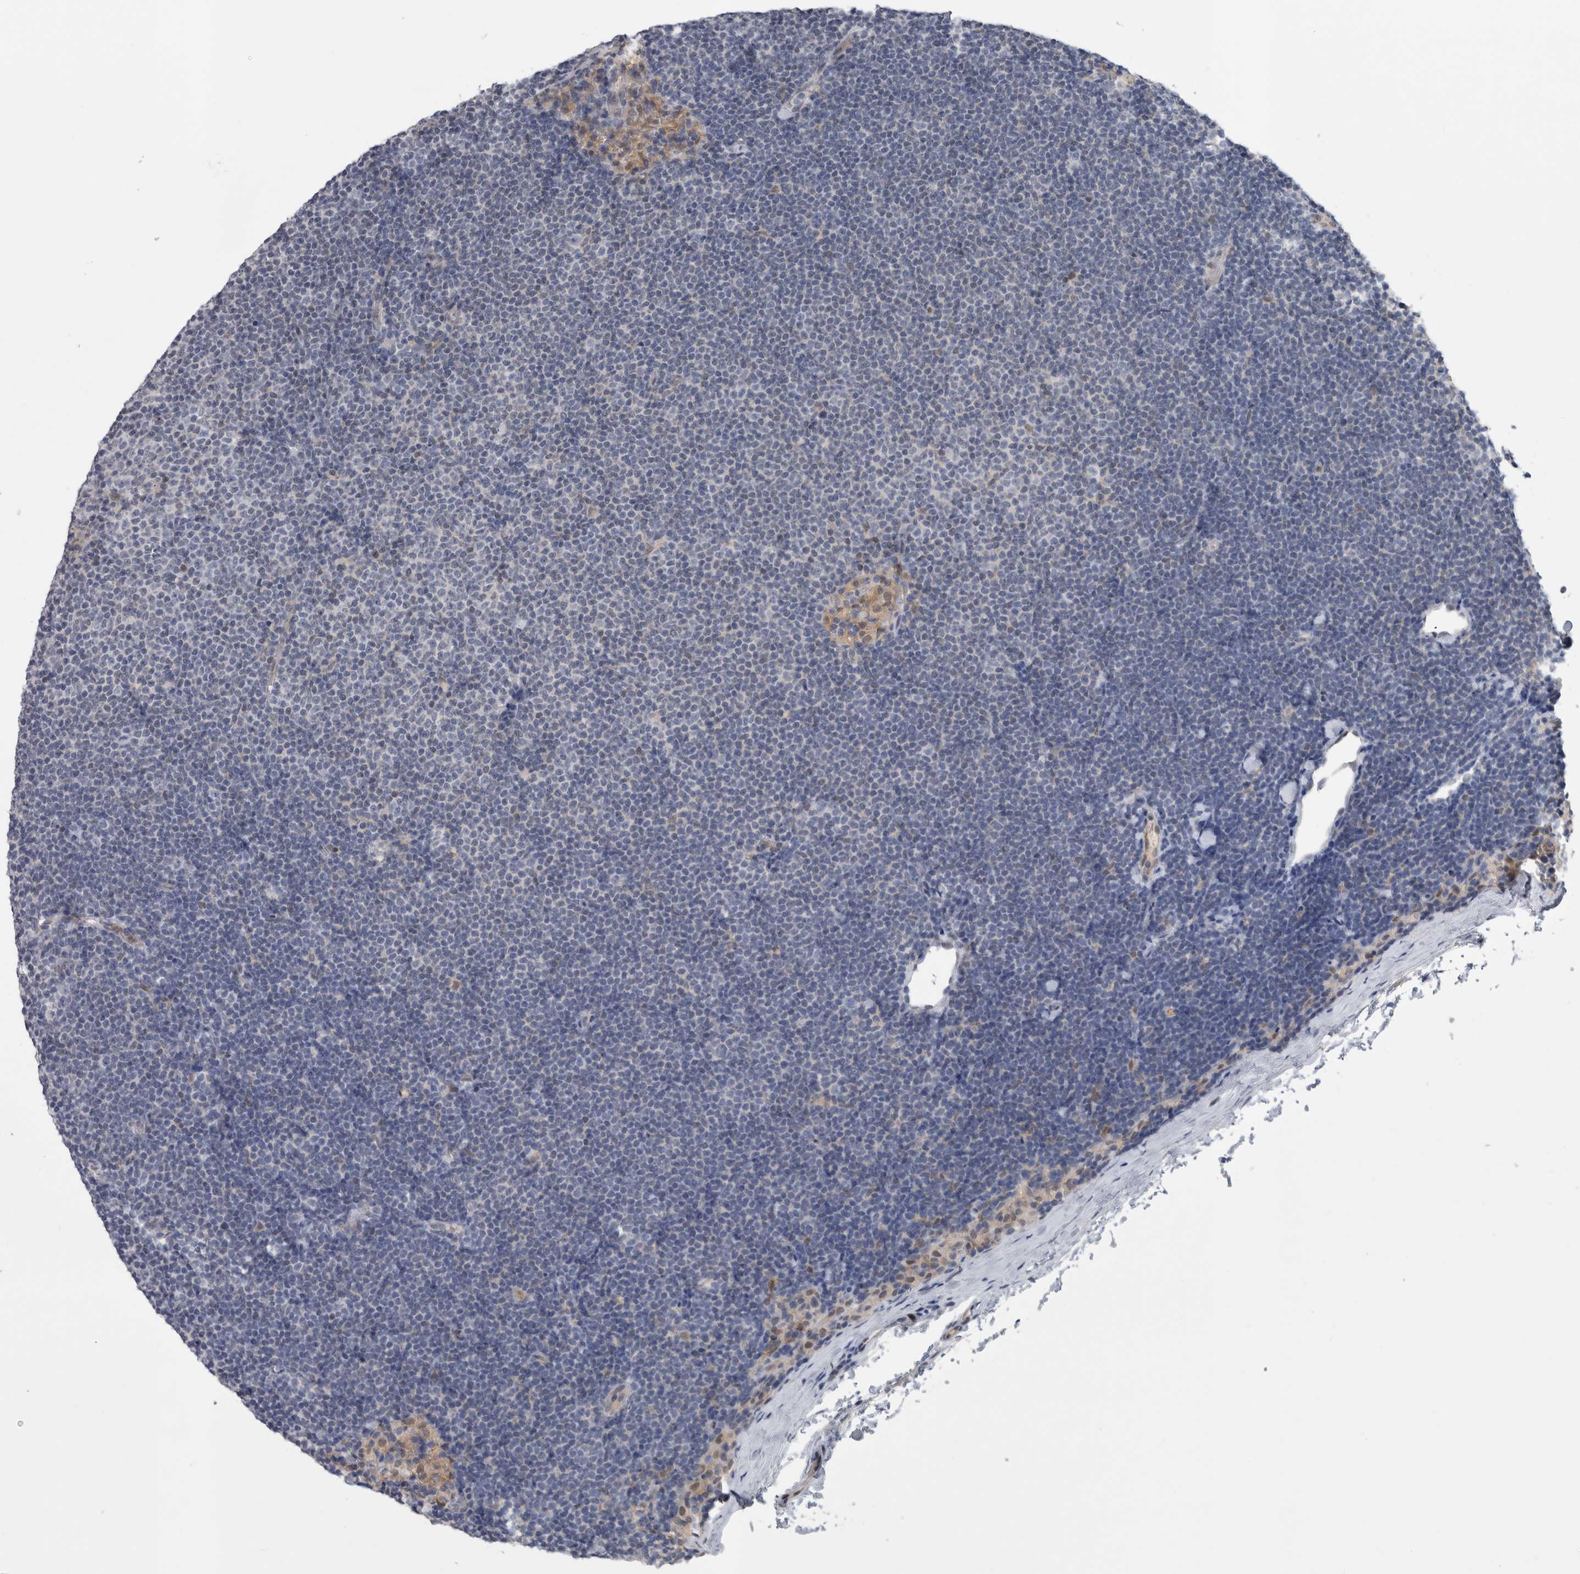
{"staining": {"intensity": "negative", "quantity": "none", "location": "none"}, "tissue": "lymphoma", "cell_type": "Tumor cells", "image_type": "cancer", "snomed": [{"axis": "morphology", "description": "Malignant lymphoma, non-Hodgkin's type, Low grade"}, {"axis": "topography", "description": "Lymph node"}], "caption": "Immunohistochemistry of human lymphoma demonstrates no positivity in tumor cells.", "gene": "NAPRT", "patient": {"sex": "female", "age": 53}}